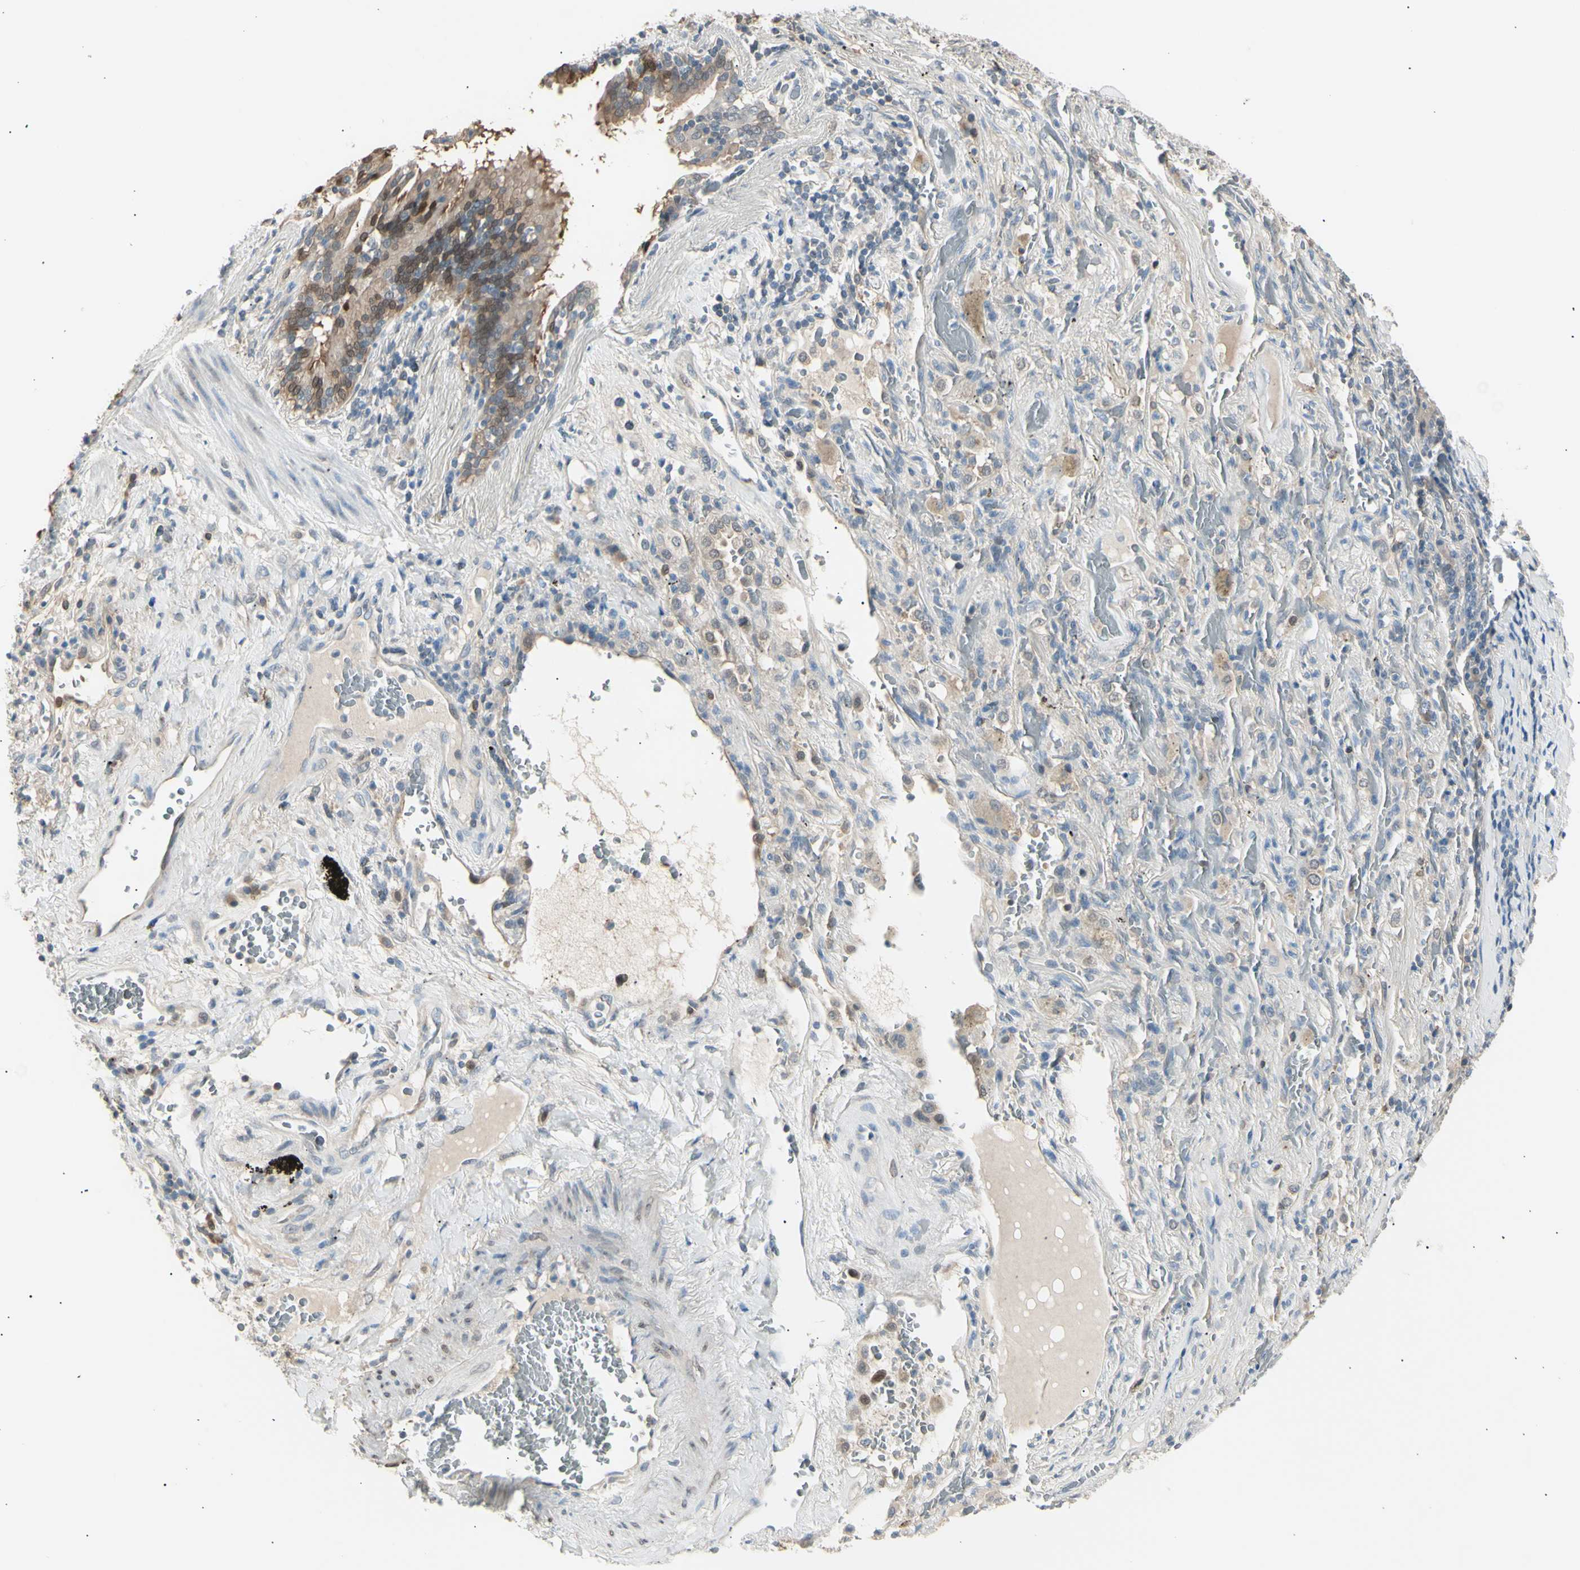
{"staining": {"intensity": "weak", "quantity": "<25%", "location": "cytoplasmic/membranous"}, "tissue": "lung cancer", "cell_type": "Tumor cells", "image_type": "cancer", "snomed": [{"axis": "morphology", "description": "Squamous cell carcinoma, NOS"}, {"axis": "topography", "description": "Lung"}], "caption": "Immunohistochemical staining of human lung cancer (squamous cell carcinoma) demonstrates no significant staining in tumor cells.", "gene": "LHPP", "patient": {"sex": "male", "age": 57}}